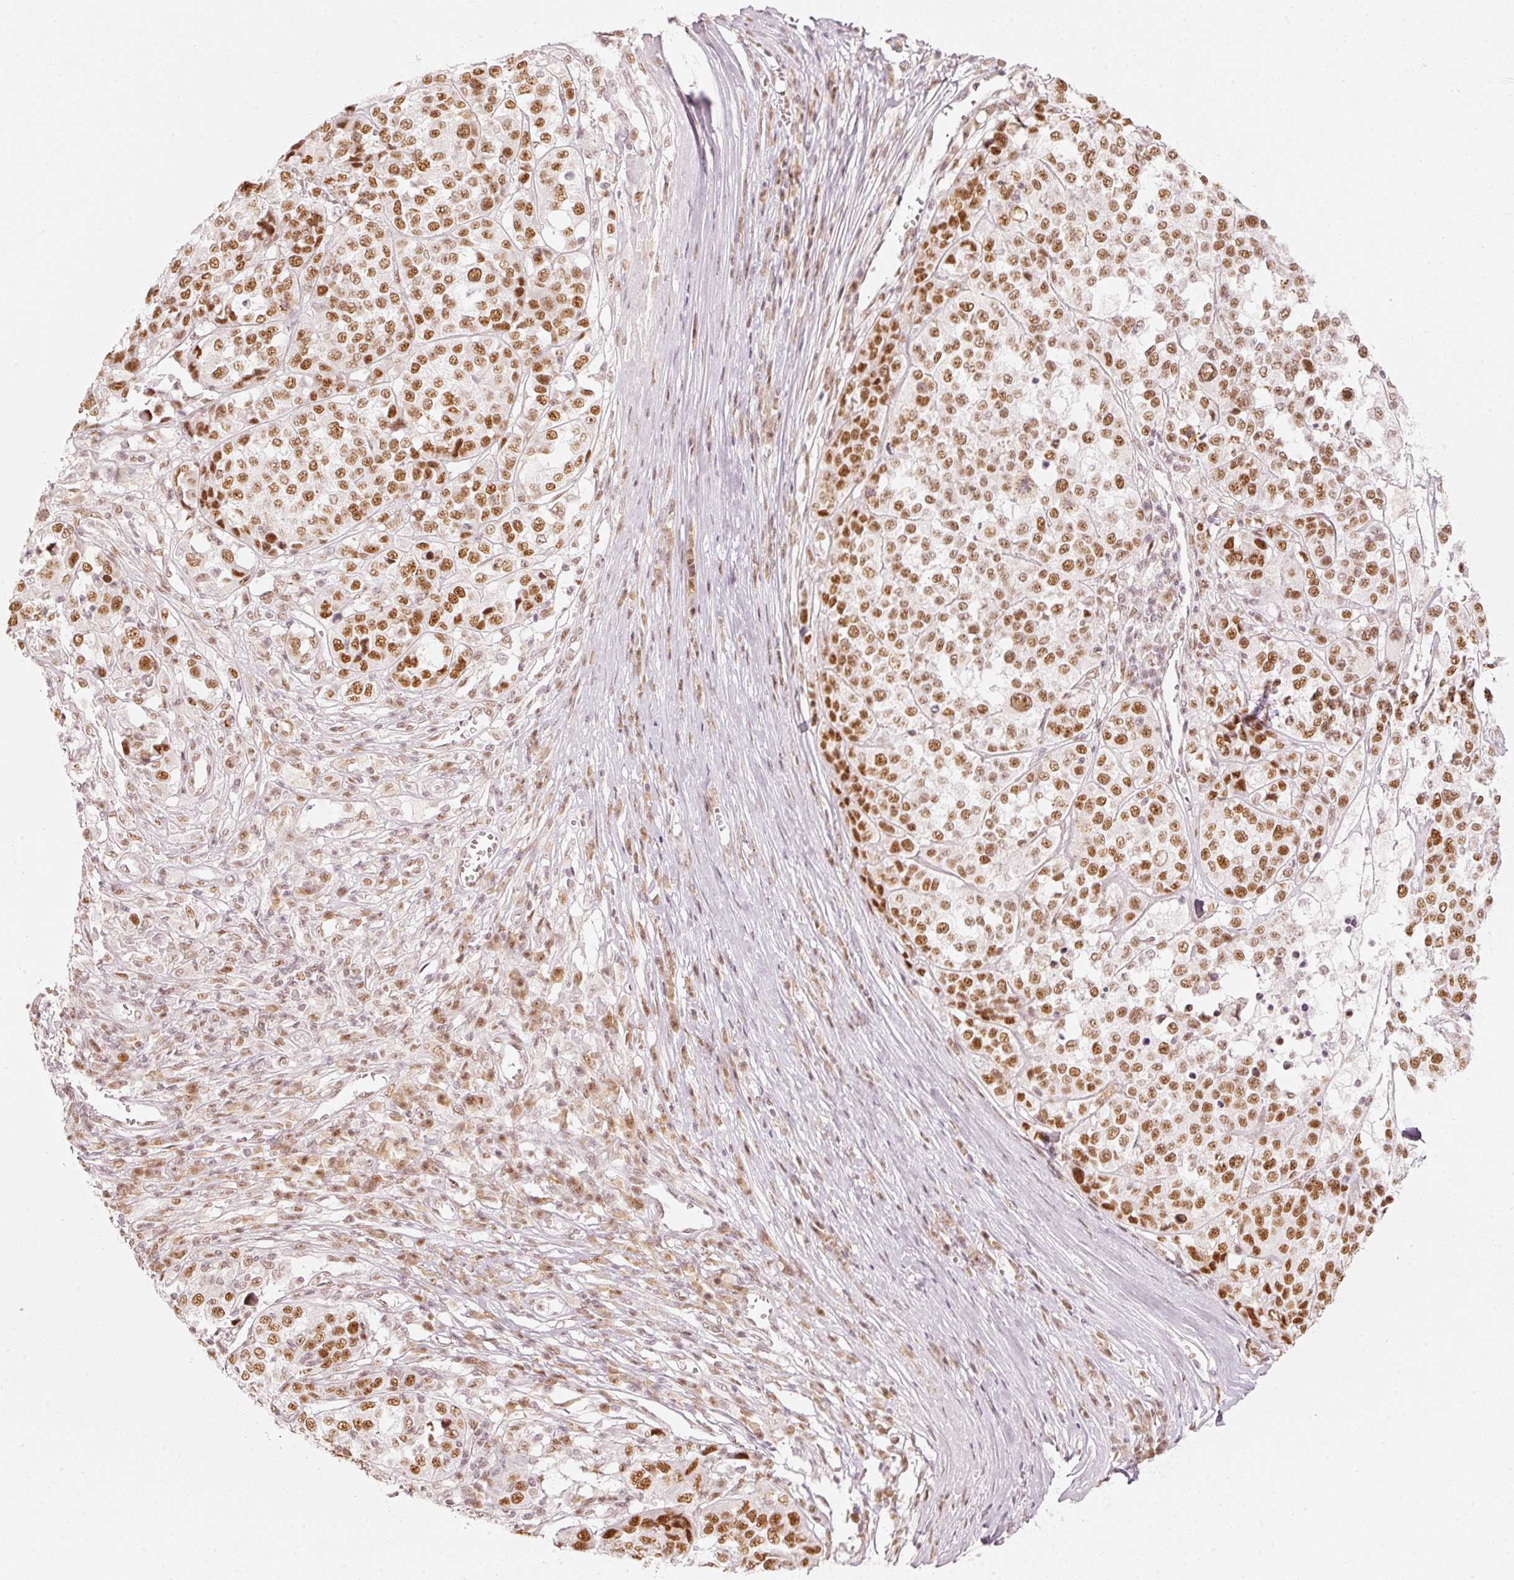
{"staining": {"intensity": "moderate", "quantity": ">75%", "location": "nuclear"}, "tissue": "melanoma", "cell_type": "Tumor cells", "image_type": "cancer", "snomed": [{"axis": "morphology", "description": "Malignant melanoma, Metastatic site"}, {"axis": "topography", "description": "Lymph node"}], "caption": "The micrograph exhibits immunohistochemical staining of melanoma. There is moderate nuclear expression is seen in about >75% of tumor cells.", "gene": "PPP1R10", "patient": {"sex": "male", "age": 44}}